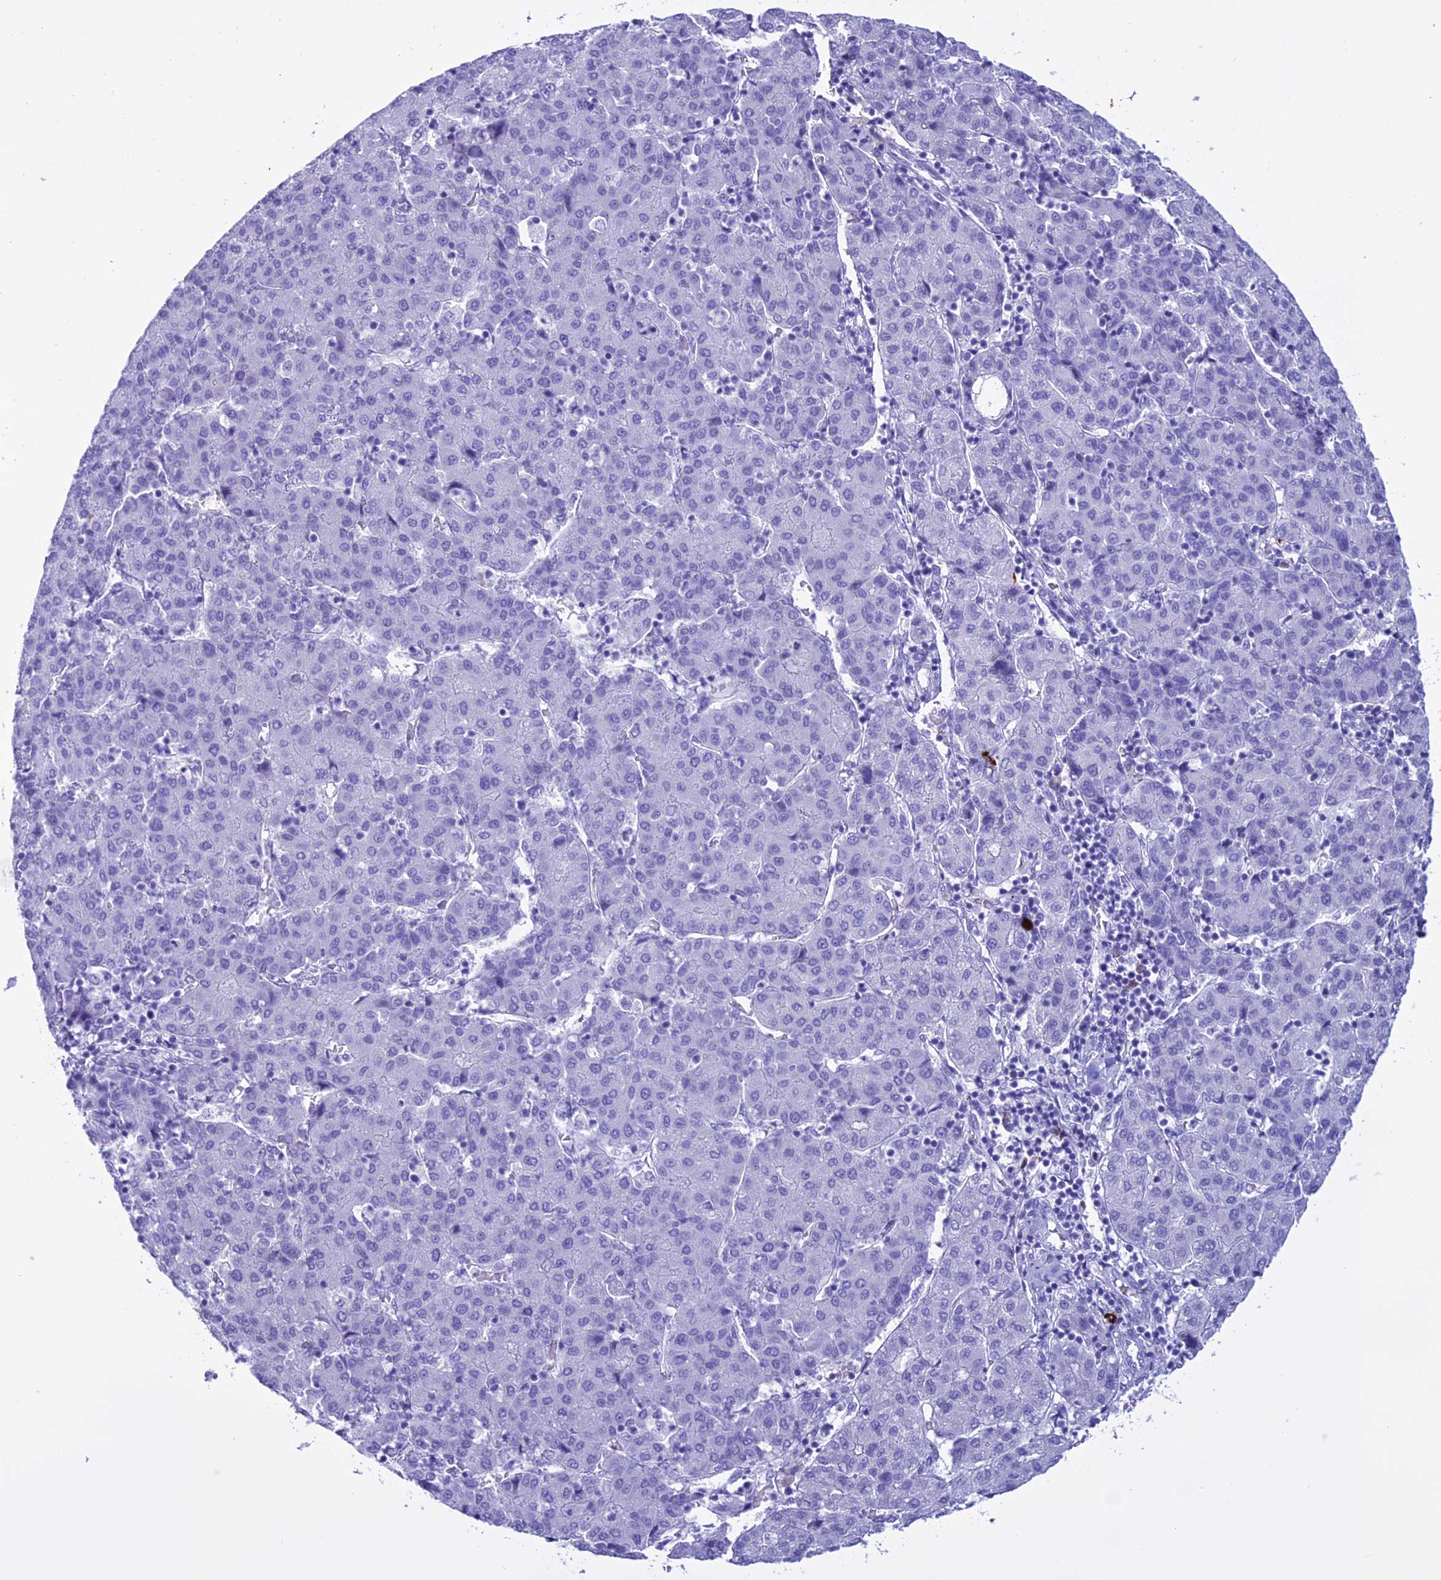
{"staining": {"intensity": "negative", "quantity": "none", "location": "none"}, "tissue": "liver cancer", "cell_type": "Tumor cells", "image_type": "cancer", "snomed": [{"axis": "morphology", "description": "Carcinoma, Hepatocellular, NOS"}, {"axis": "topography", "description": "Liver"}], "caption": "Immunohistochemistry photomicrograph of neoplastic tissue: human hepatocellular carcinoma (liver) stained with DAB reveals no significant protein positivity in tumor cells.", "gene": "MZB1", "patient": {"sex": "male", "age": 65}}